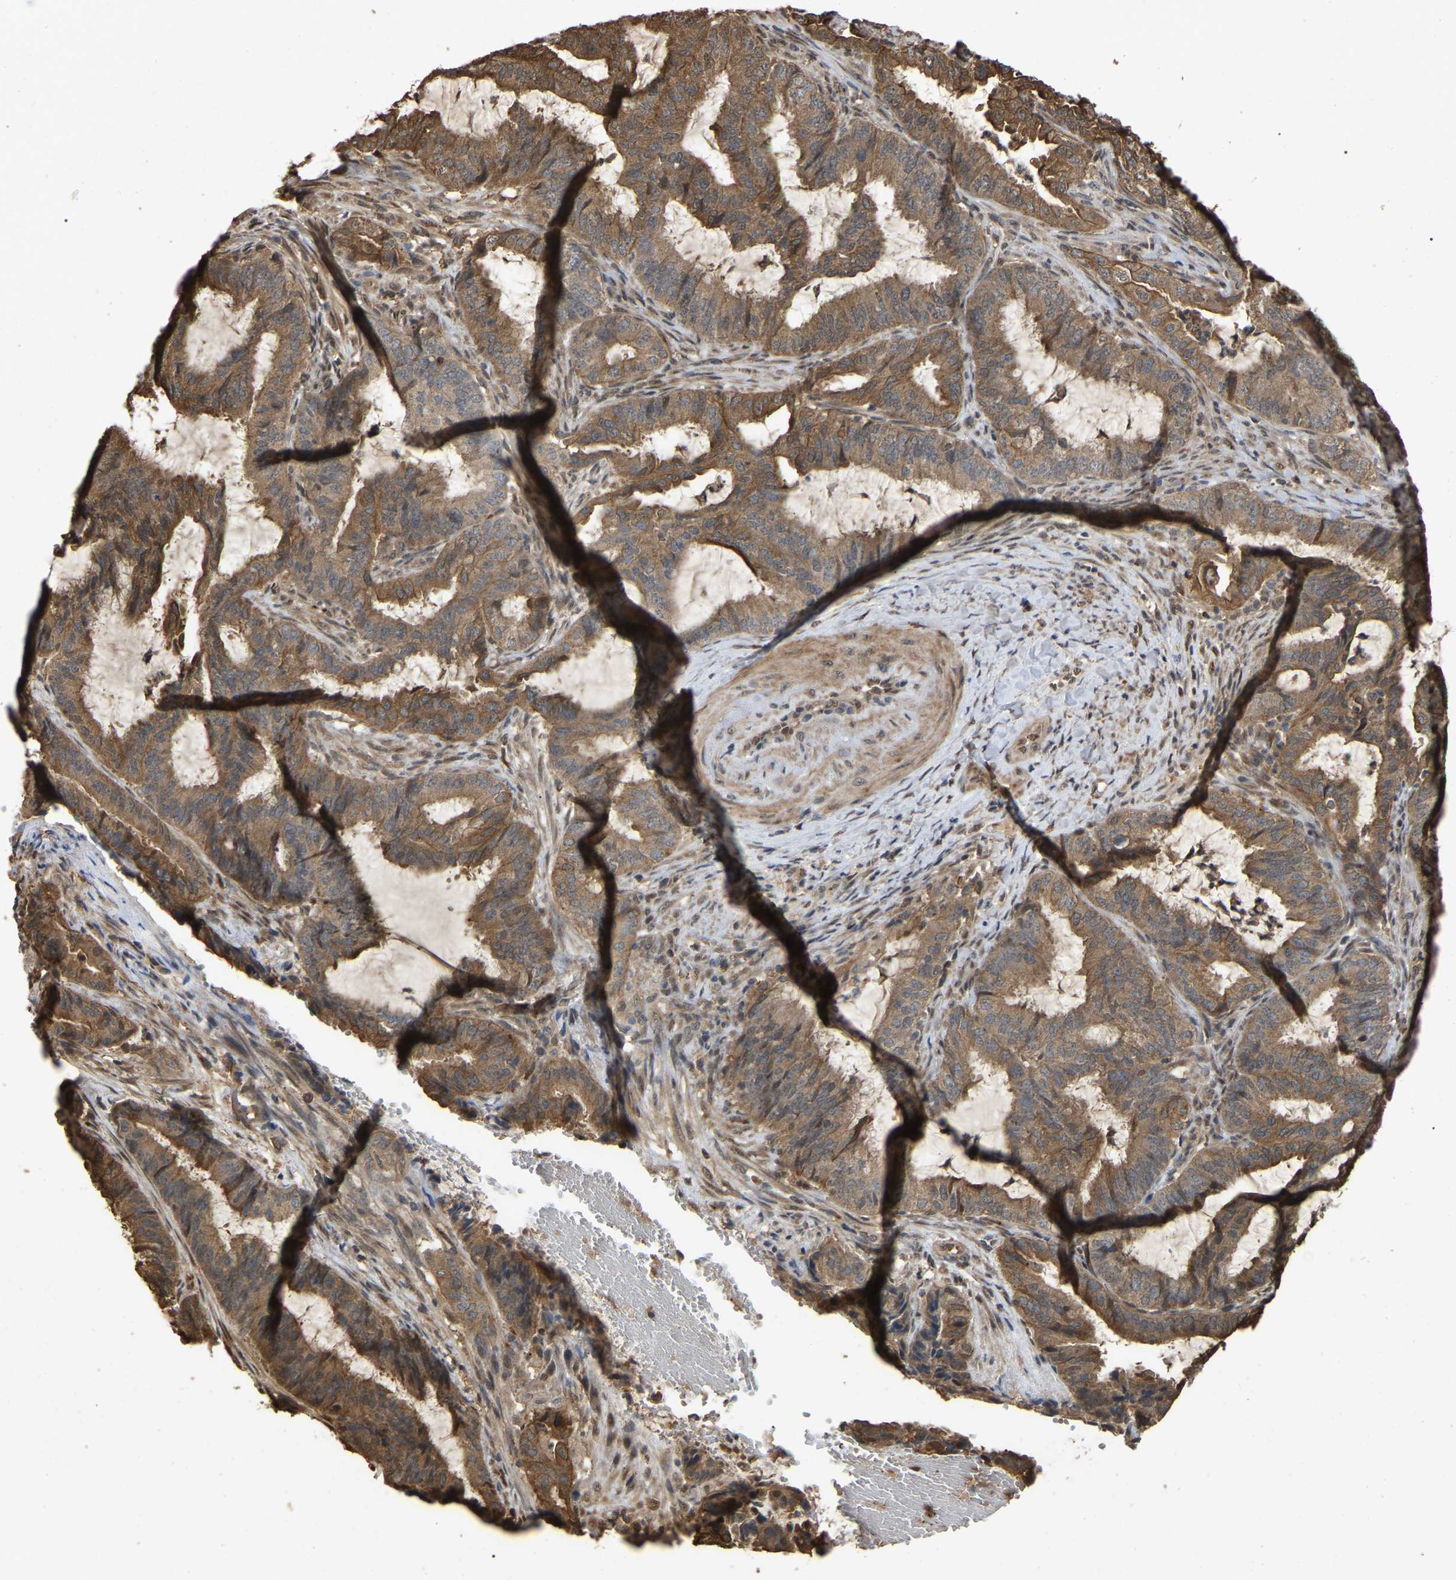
{"staining": {"intensity": "moderate", "quantity": ">75%", "location": "cytoplasmic/membranous"}, "tissue": "endometrial cancer", "cell_type": "Tumor cells", "image_type": "cancer", "snomed": [{"axis": "morphology", "description": "Adenocarcinoma, NOS"}, {"axis": "topography", "description": "Endometrium"}], "caption": "High-magnification brightfield microscopy of endometrial adenocarcinoma stained with DAB (brown) and counterstained with hematoxylin (blue). tumor cells exhibit moderate cytoplasmic/membranous positivity is appreciated in about>75% of cells. Nuclei are stained in blue.", "gene": "FAM219A", "patient": {"sex": "female", "age": 51}}